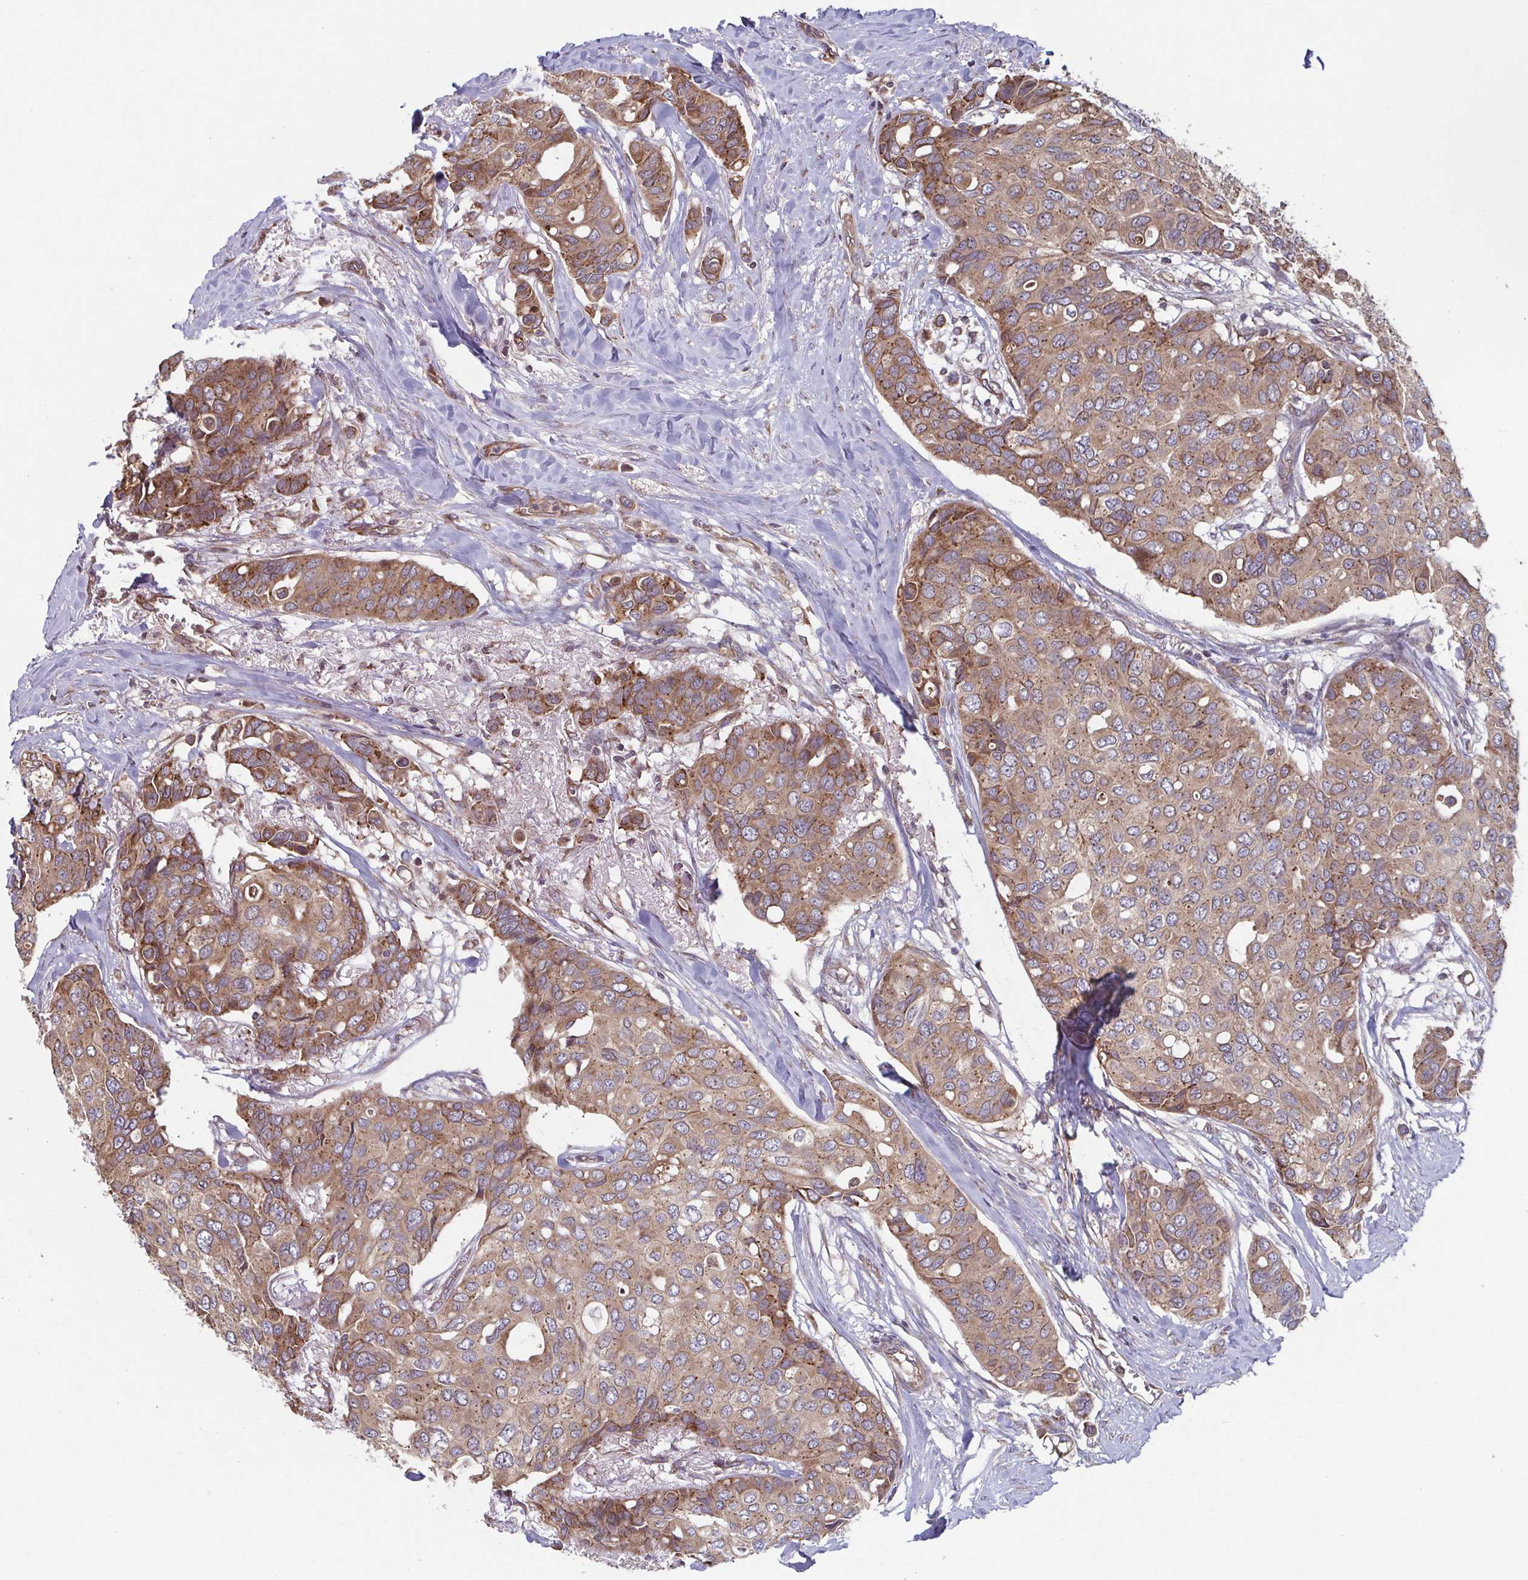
{"staining": {"intensity": "moderate", "quantity": ">75%", "location": "cytoplasmic/membranous"}, "tissue": "breast cancer", "cell_type": "Tumor cells", "image_type": "cancer", "snomed": [{"axis": "morphology", "description": "Duct carcinoma"}, {"axis": "topography", "description": "Breast"}], "caption": "IHC of human breast invasive ductal carcinoma demonstrates medium levels of moderate cytoplasmic/membranous positivity in approximately >75% of tumor cells.", "gene": "COPB1", "patient": {"sex": "female", "age": 54}}